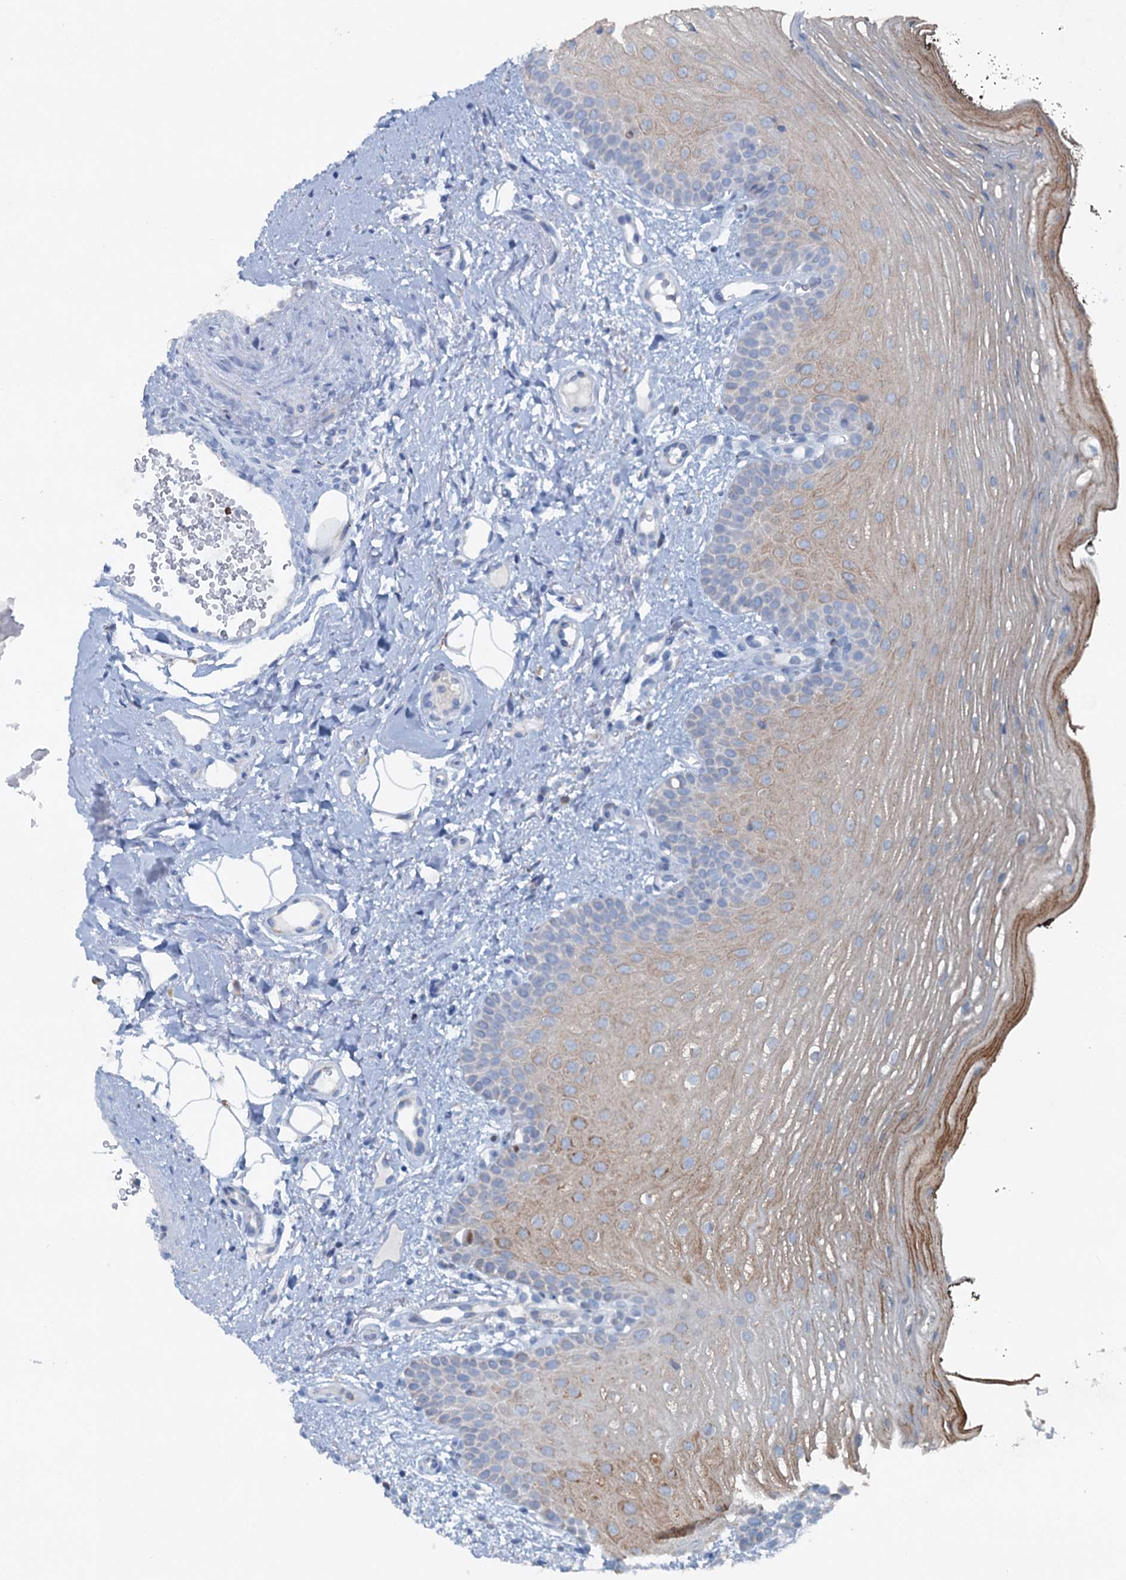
{"staining": {"intensity": "moderate", "quantity": "<25%", "location": "cytoplasmic/membranous"}, "tissue": "oral mucosa", "cell_type": "Squamous epithelial cells", "image_type": "normal", "snomed": [{"axis": "morphology", "description": "No evidence of malignacy"}, {"axis": "topography", "description": "Oral tissue"}, {"axis": "topography", "description": "Head-Neck"}], "caption": "High-power microscopy captured an immunohistochemistry (IHC) photomicrograph of unremarkable oral mucosa, revealing moderate cytoplasmic/membranous expression in about <25% of squamous epithelial cells.", "gene": "ELP4", "patient": {"sex": "male", "age": 68}}